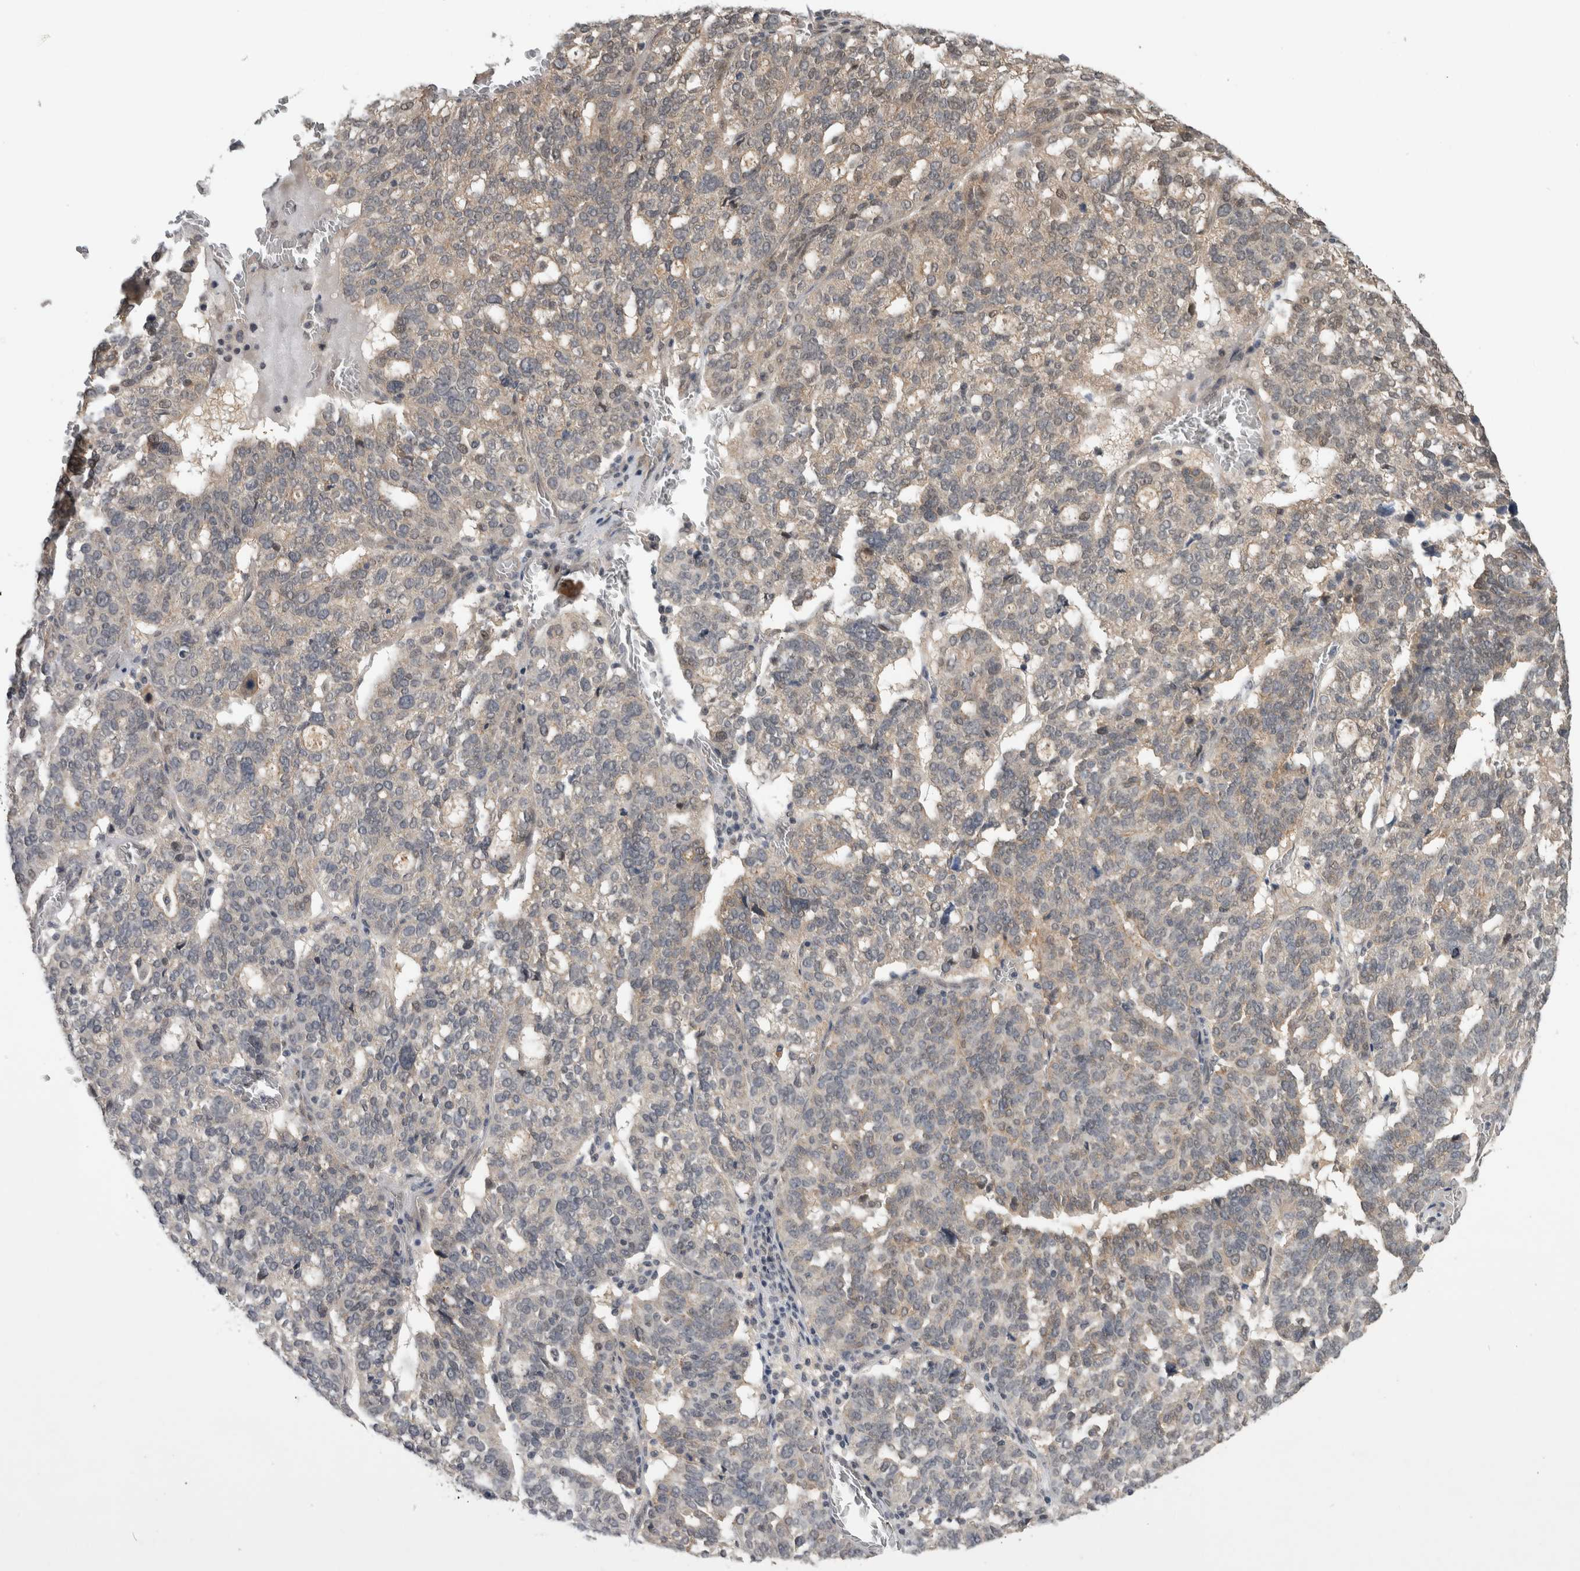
{"staining": {"intensity": "weak", "quantity": "<25%", "location": "cytoplasmic/membranous"}, "tissue": "ovarian cancer", "cell_type": "Tumor cells", "image_type": "cancer", "snomed": [{"axis": "morphology", "description": "Cystadenocarcinoma, serous, NOS"}, {"axis": "topography", "description": "Ovary"}], "caption": "Histopathology image shows no protein expression in tumor cells of serous cystadenocarcinoma (ovarian) tissue.", "gene": "RHPN1", "patient": {"sex": "female", "age": 59}}